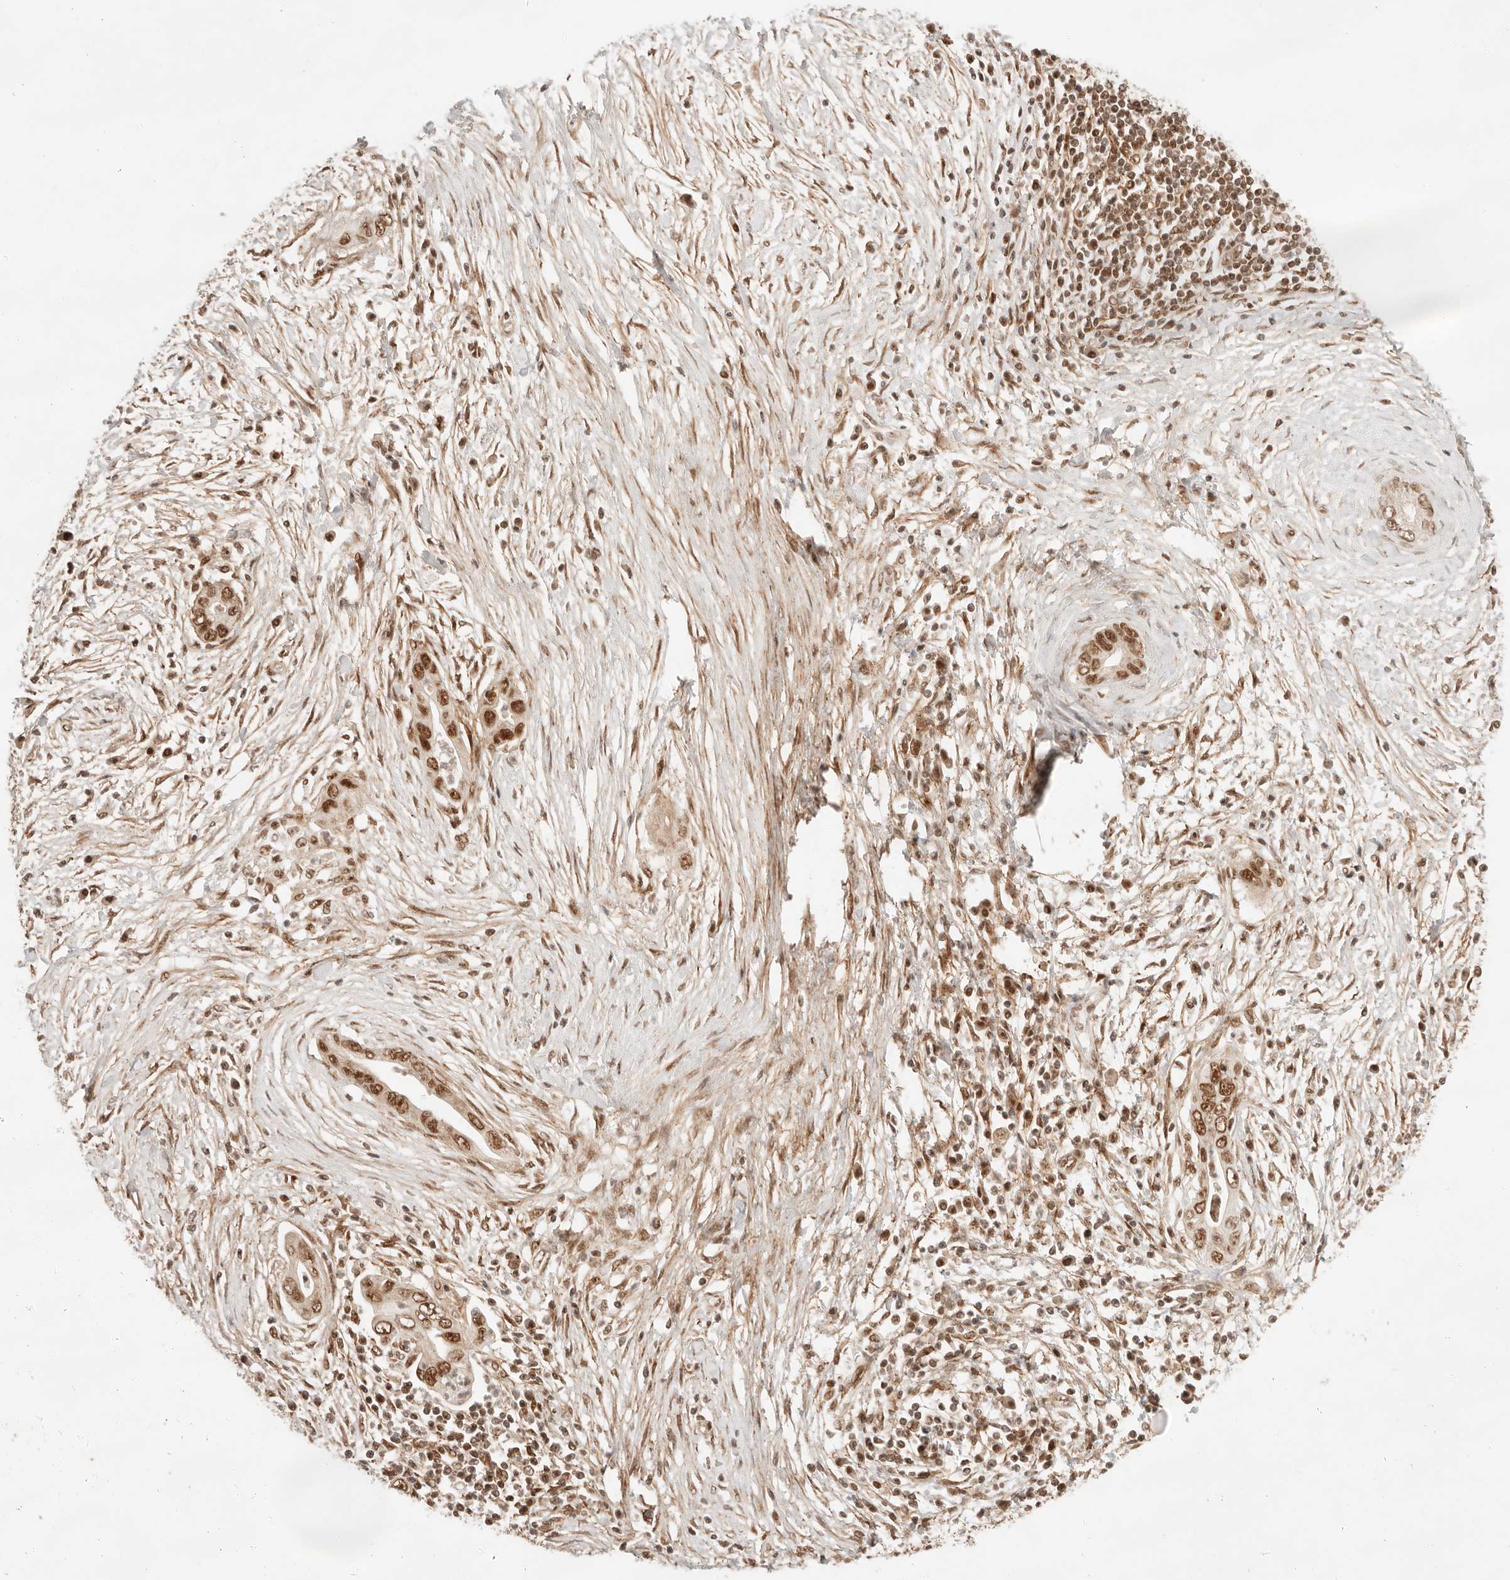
{"staining": {"intensity": "moderate", "quantity": ">75%", "location": "nuclear"}, "tissue": "pancreatic cancer", "cell_type": "Tumor cells", "image_type": "cancer", "snomed": [{"axis": "morphology", "description": "Adenocarcinoma, NOS"}, {"axis": "topography", "description": "Pancreas"}], "caption": "Adenocarcinoma (pancreatic) stained with a brown dye shows moderate nuclear positive expression in about >75% of tumor cells.", "gene": "GTF2E2", "patient": {"sex": "male", "age": 75}}